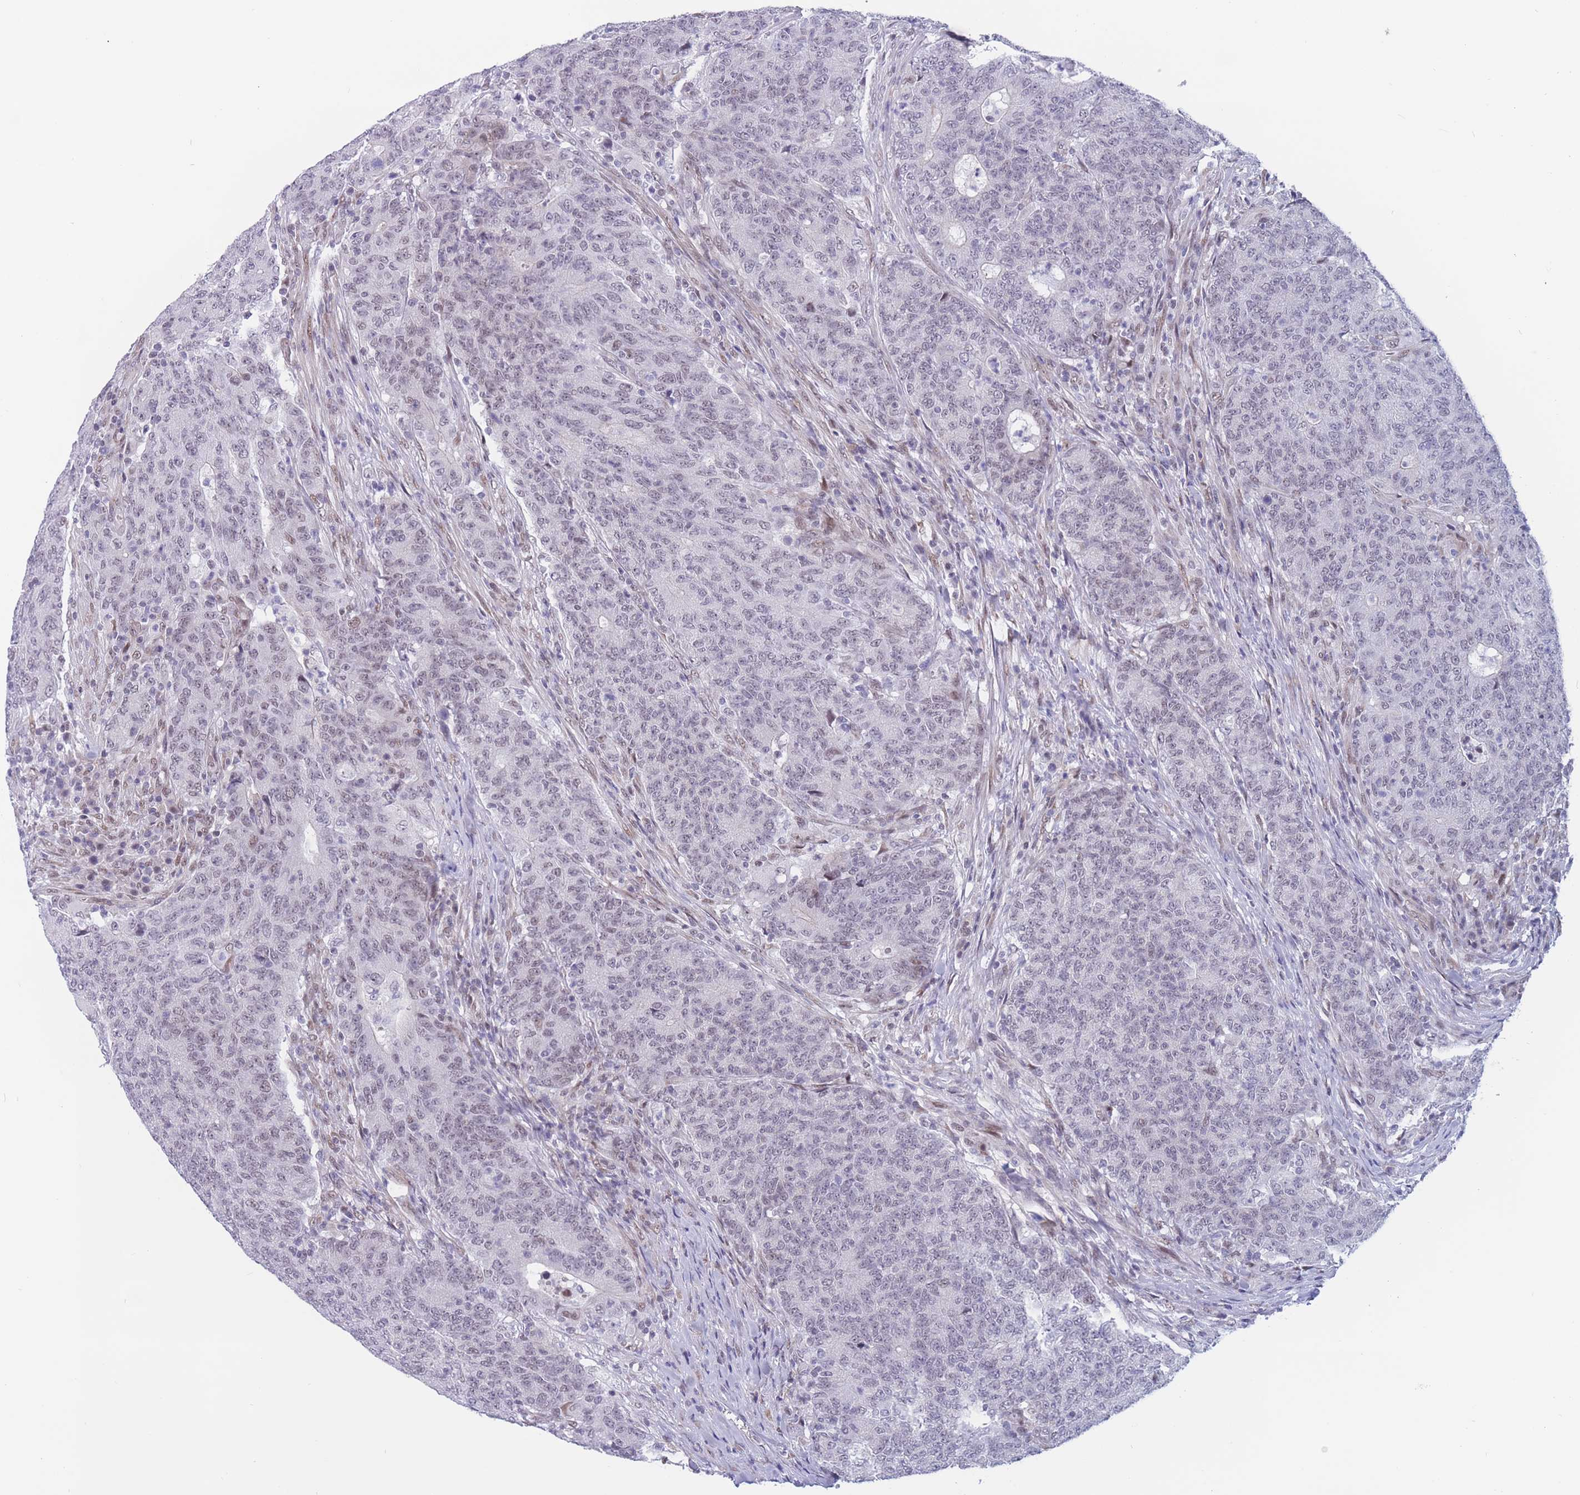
{"staining": {"intensity": "negative", "quantity": "none", "location": "none"}, "tissue": "colorectal cancer", "cell_type": "Tumor cells", "image_type": "cancer", "snomed": [{"axis": "morphology", "description": "Adenocarcinoma, NOS"}, {"axis": "topography", "description": "Colon"}], "caption": "This is an IHC image of human colorectal cancer (adenocarcinoma). There is no expression in tumor cells.", "gene": "BCL9L", "patient": {"sex": "female", "age": 75}}